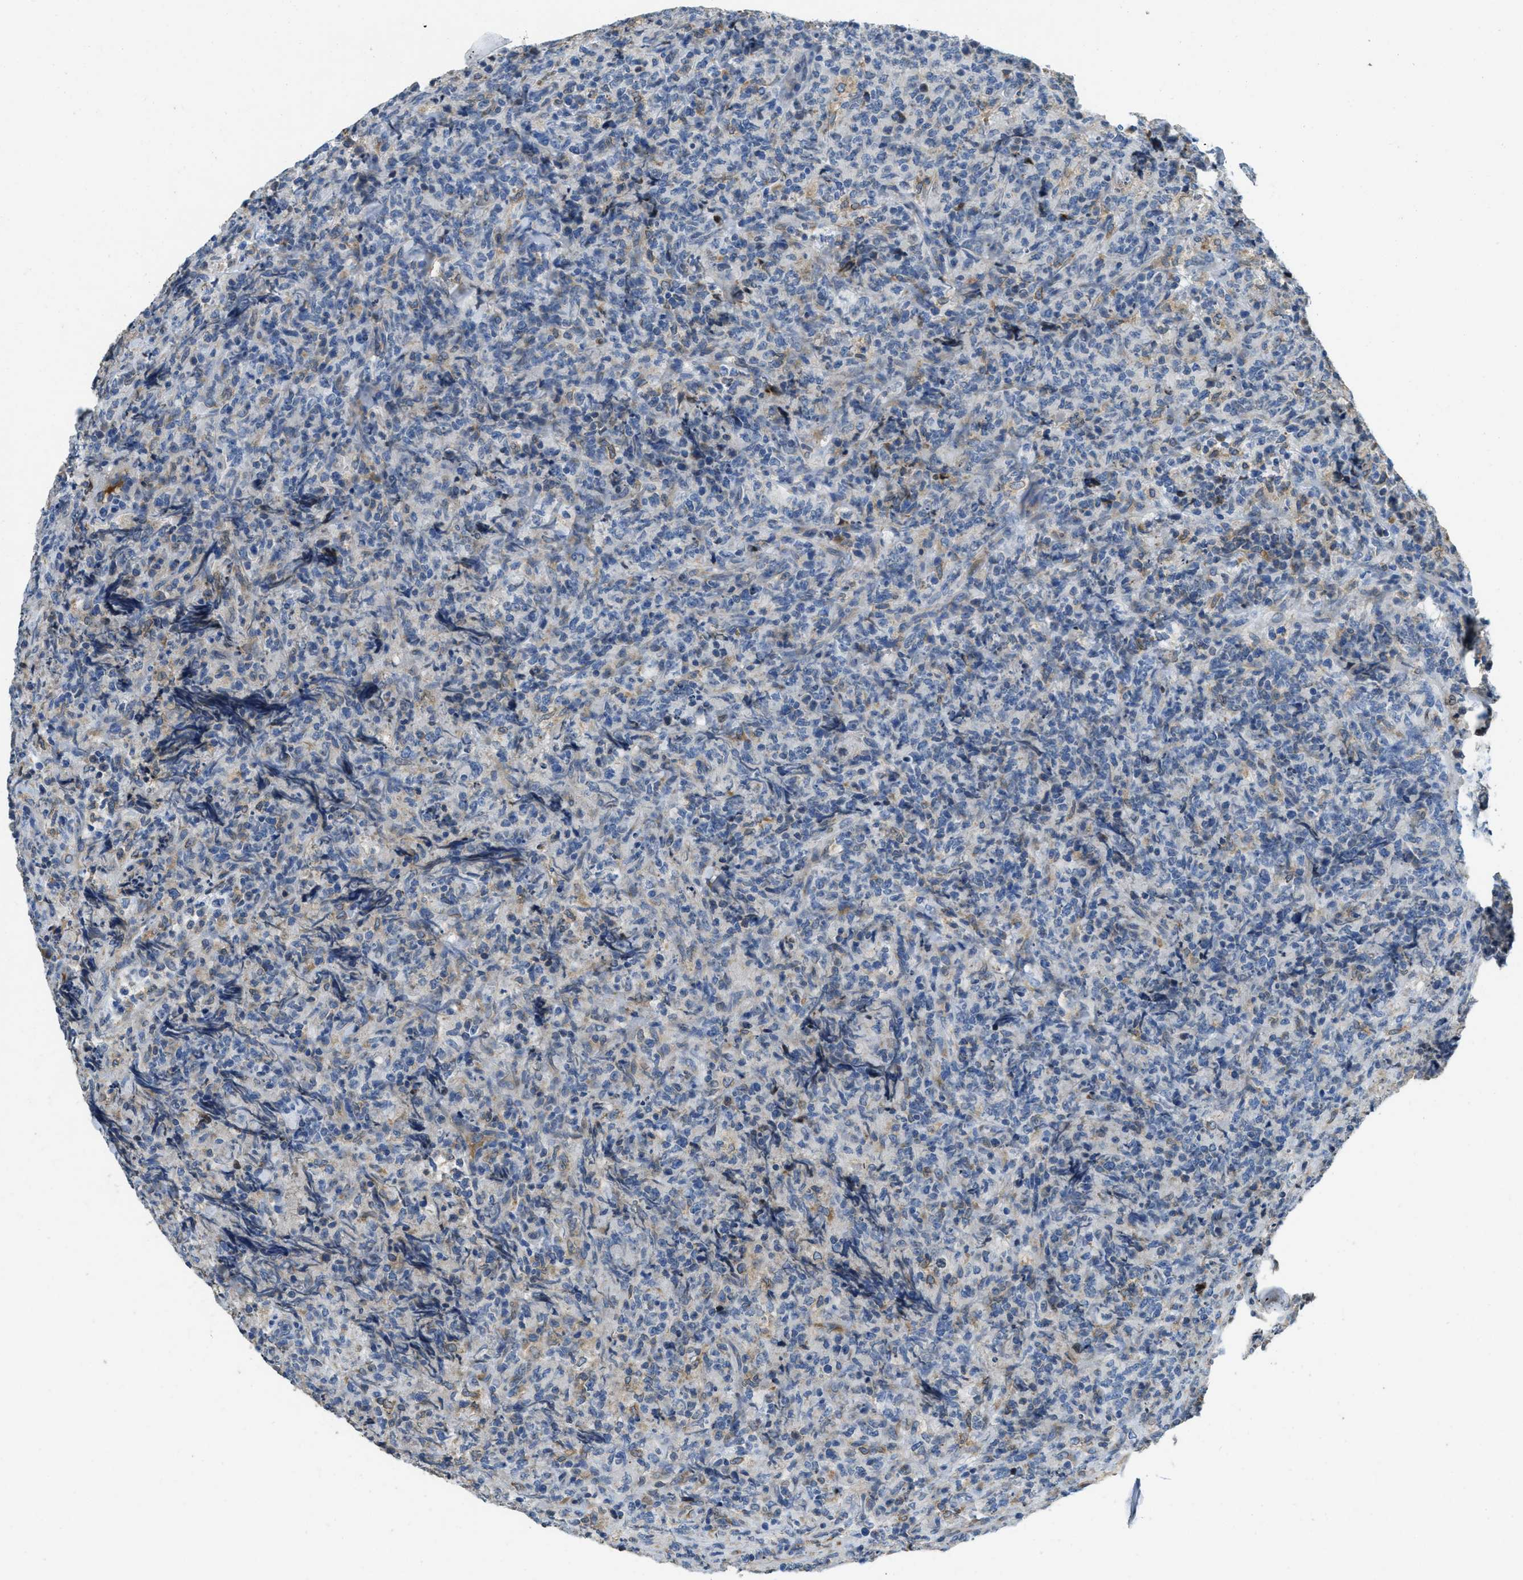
{"staining": {"intensity": "weak", "quantity": "<25%", "location": "cytoplasmic/membranous"}, "tissue": "lymphoma", "cell_type": "Tumor cells", "image_type": "cancer", "snomed": [{"axis": "morphology", "description": "Malignant lymphoma, non-Hodgkin's type, High grade"}, {"axis": "topography", "description": "Tonsil"}], "caption": "Tumor cells show no significant protein expression in high-grade malignant lymphoma, non-Hodgkin's type. (DAB IHC visualized using brightfield microscopy, high magnification).", "gene": "MPDU1", "patient": {"sex": "female", "age": 36}}